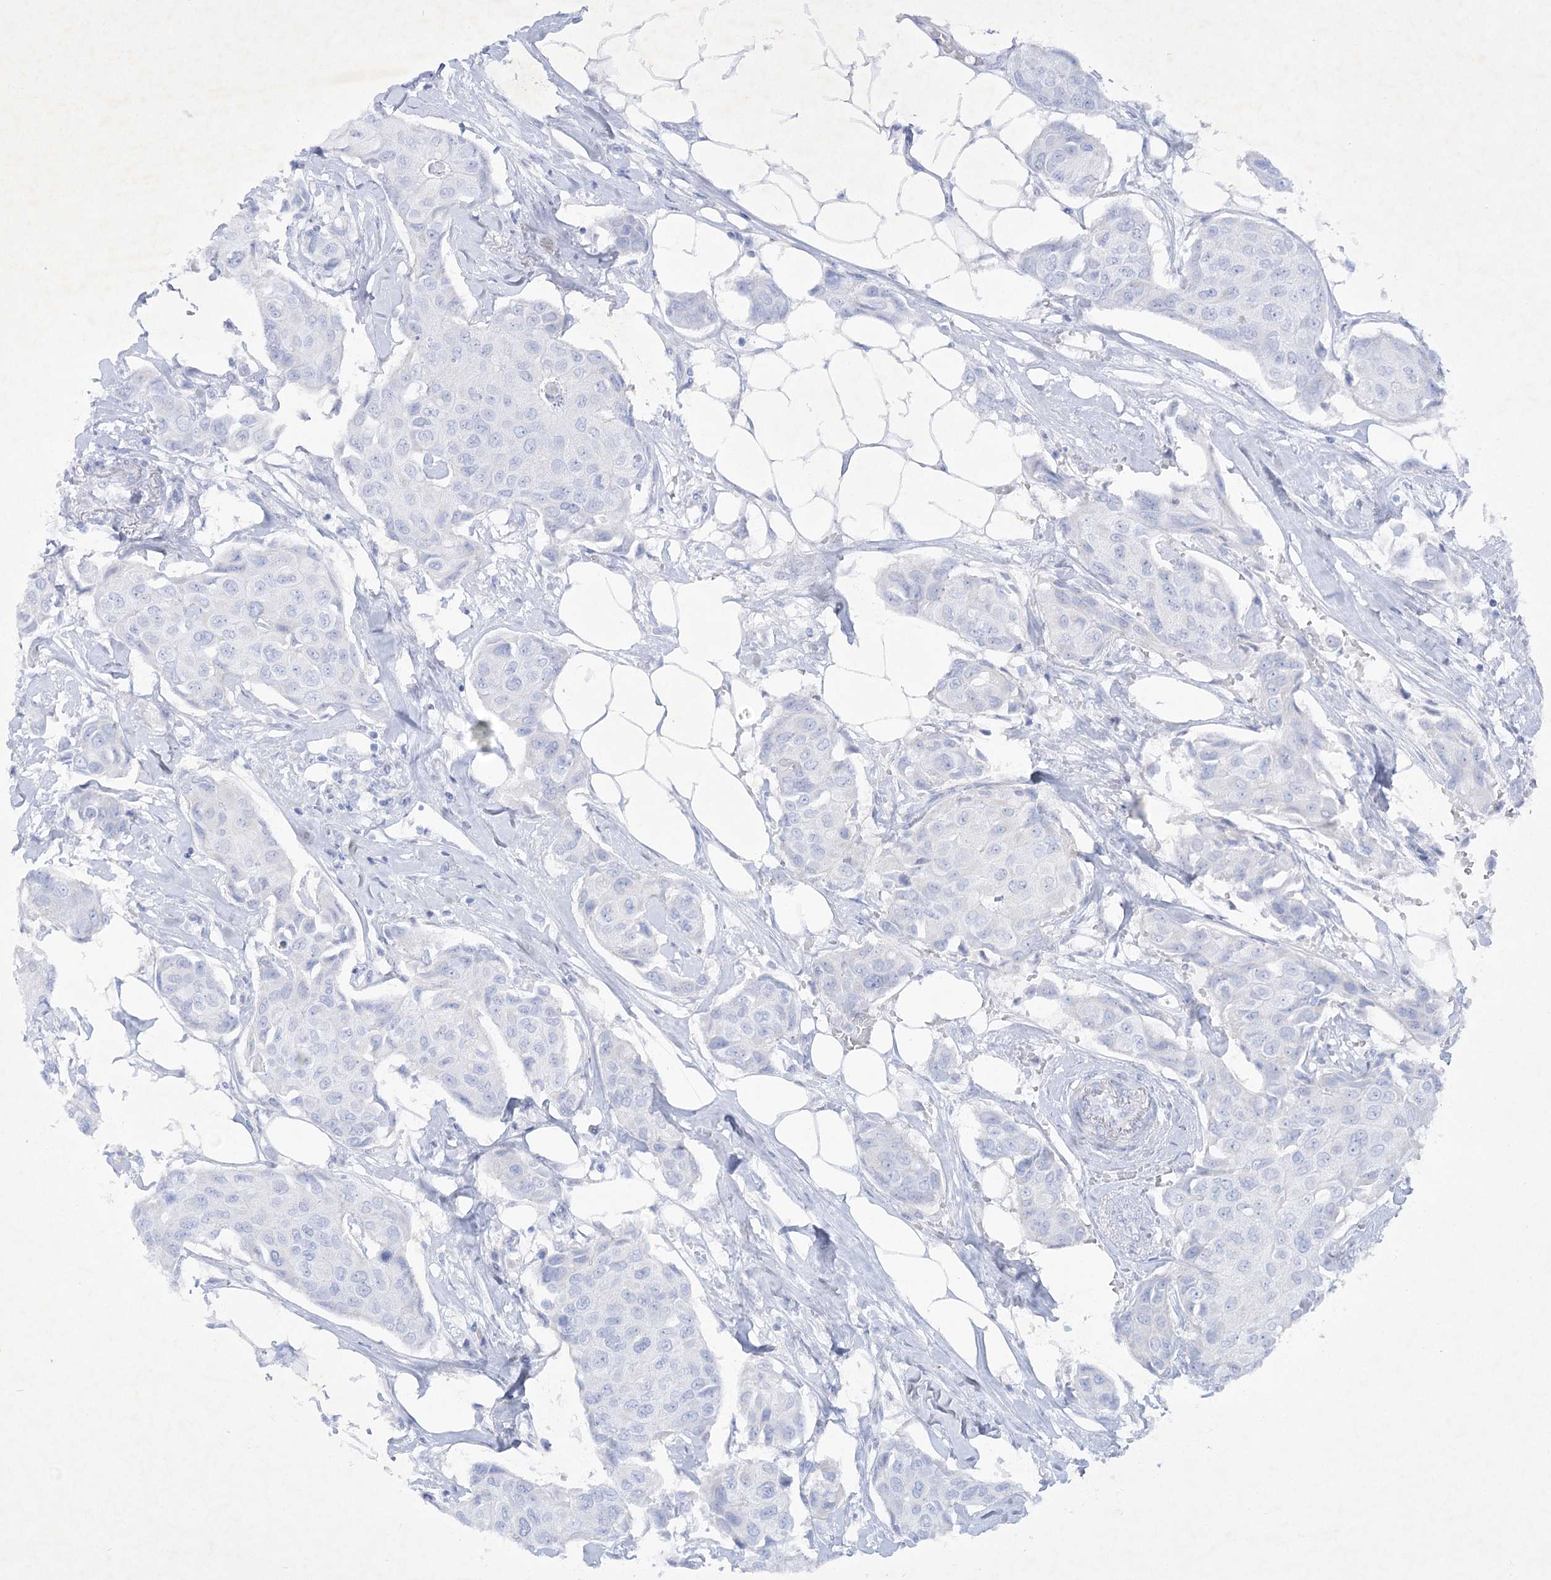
{"staining": {"intensity": "negative", "quantity": "none", "location": "none"}, "tissue": "breast cancer", "cell_type": "Tumor cells", "image_type": "cancer", "snomed": [{"axis": "morphology", "description": "Duct carcinoma"}, {"axis": "topography", "description": "Breast"}], "caption": "Tumor cells are negative for brown protein staining in infiltrating ductal carcinoma (breast).", "gene": "GBF1", "patient": {"sex": "female", "age": 80}}